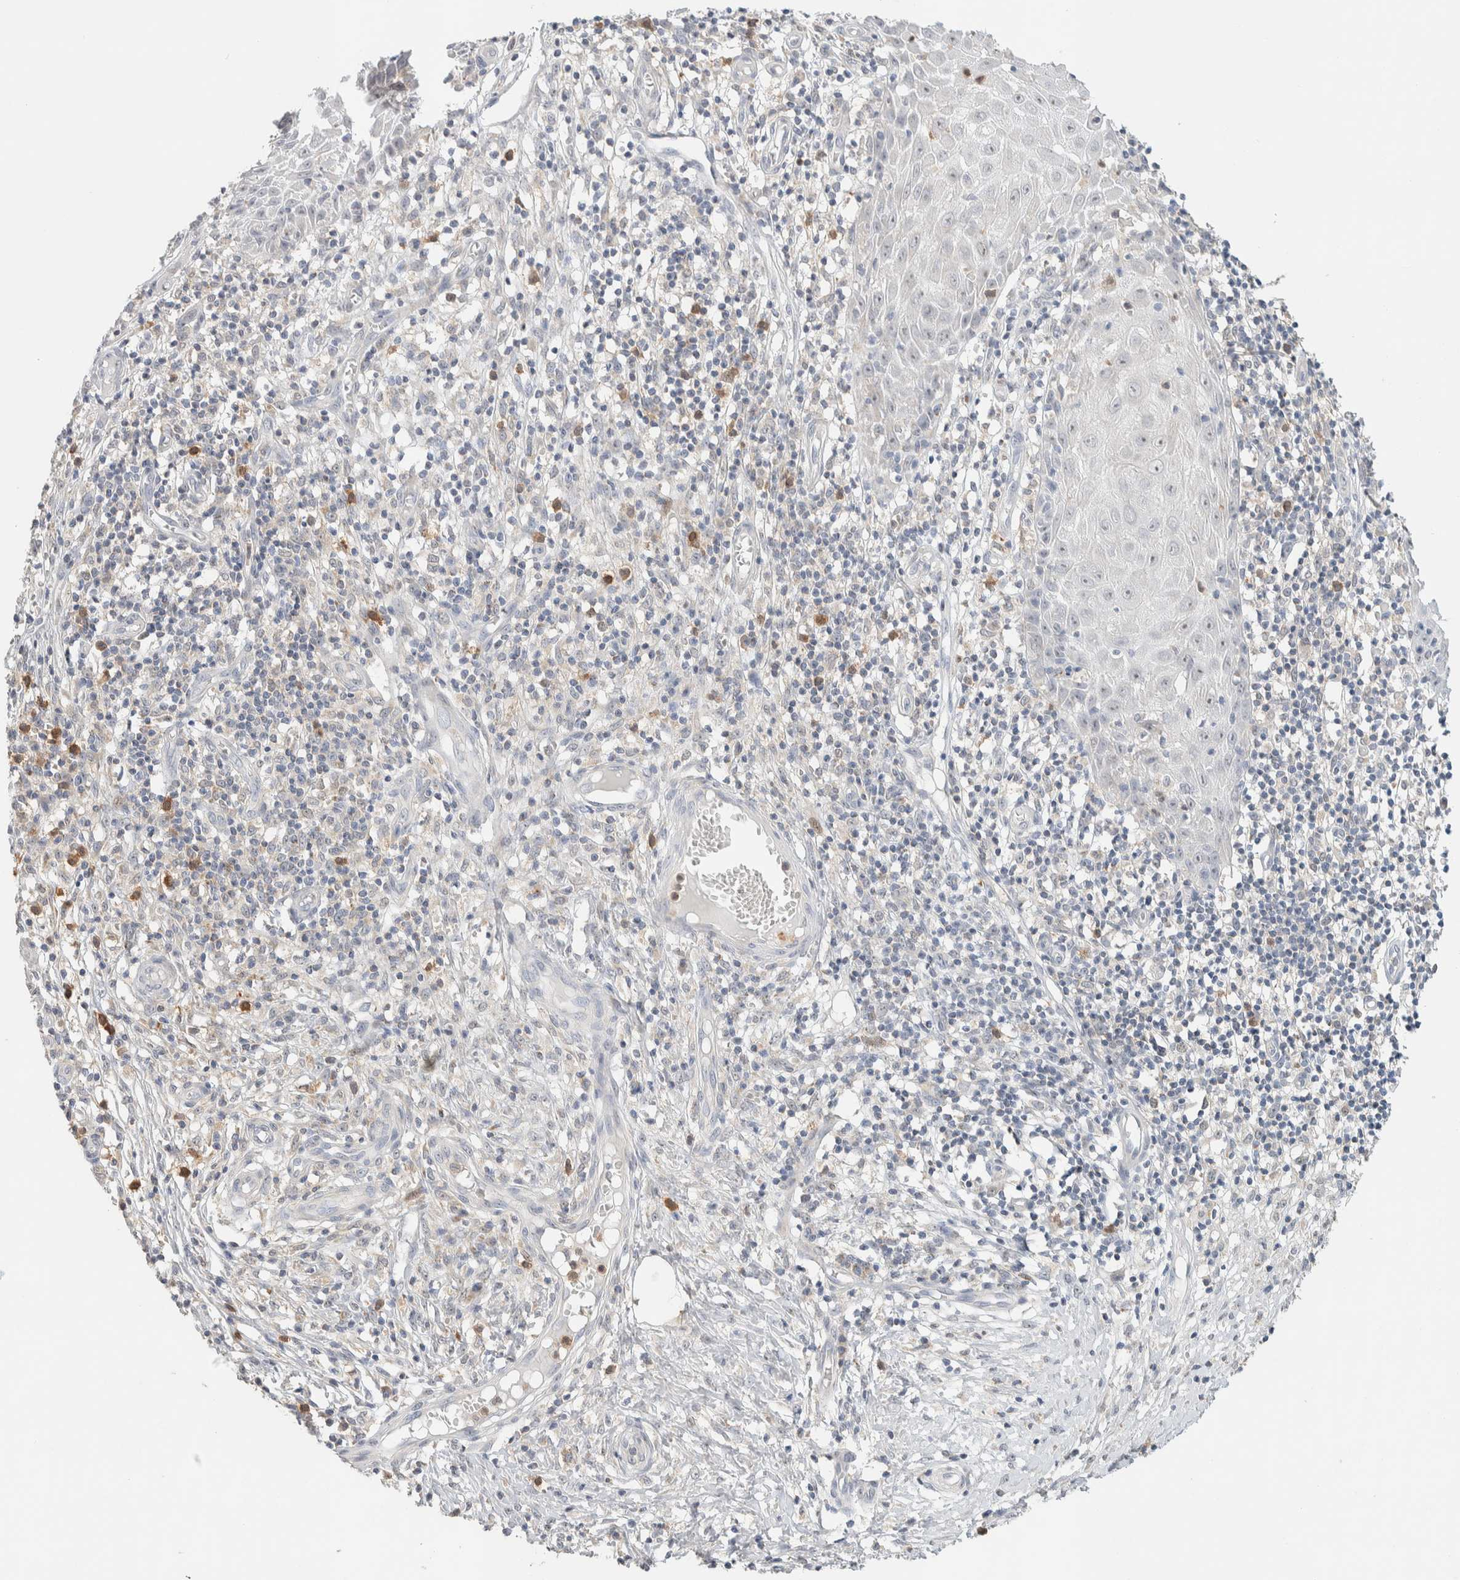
{"staining": {"intensity": "negative", "quantity": "none", "location": "none"}, "tissue": "skin cancer", "cell_type": "Tumor cells", "image_type": "cancer", "snomed": [{"axis": "morphology", "description": "Squamous cell carcinoma, NOS"}, {"axis": "topography", "description": "Skin"}], "caption": "Immunohistochemistry of human skin squamous cell carcinoma reveals no staining in tumor cells.", "gene": "HDHD3", "patient": {"sex": "female", "age": 73}}